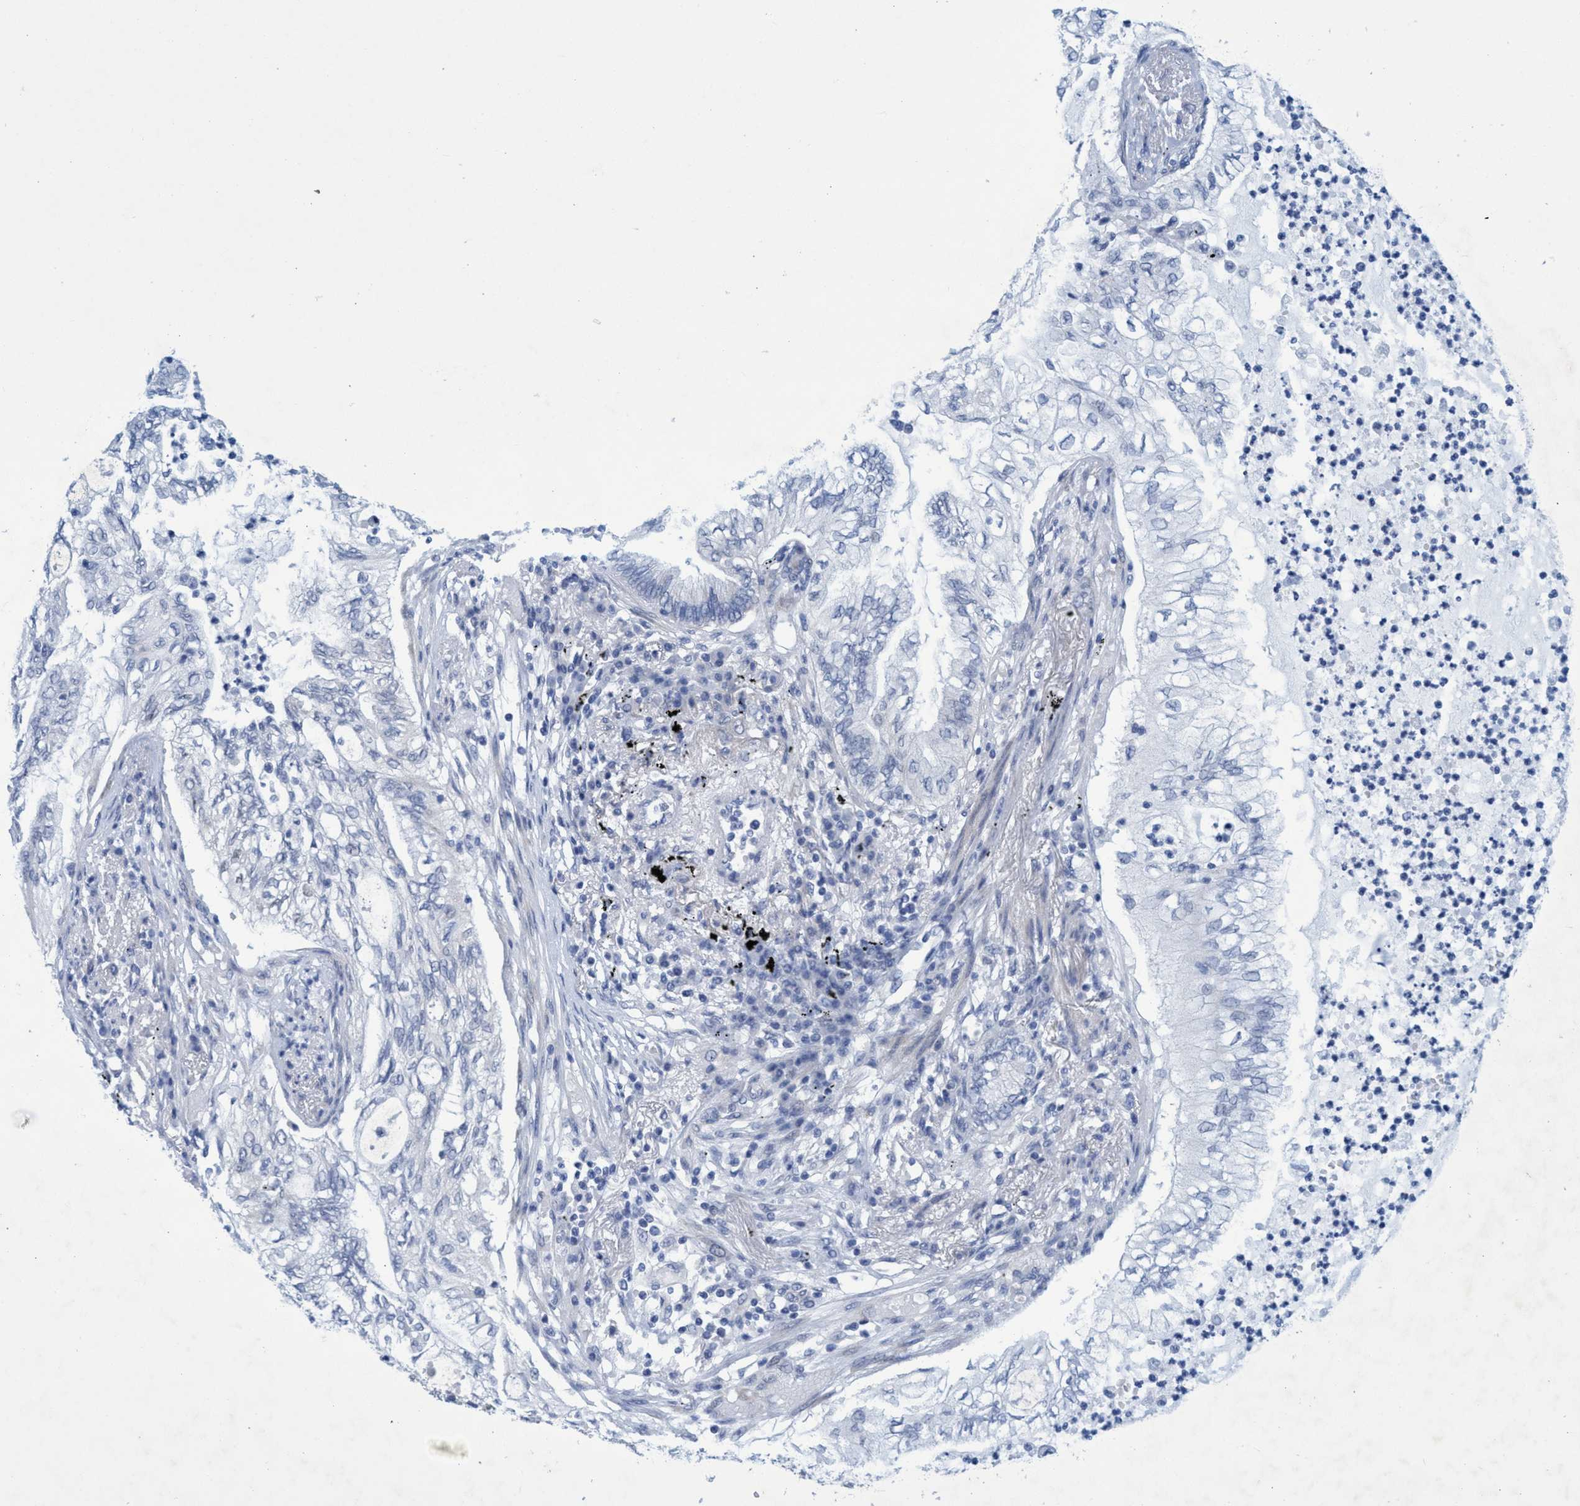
{"staining": {"intensity": "negative", "quantity": "none", "location": "none"}, "tissue": "lung cancer", "cell_type": "Tumor cells", "image_type": "cancer", "snomed": [{"axis": "morphology", "description": "Normal tissue, NOS"}, {"axis": "morphology", "description": "Adenocarcinoma, NOS"}, {"axis": "topography", "description": "Bronchus"}, {"axis": "topography", "description": "Lung"}], "caption": "IHC image of neoplastic tissue: human lung cancer (adenocarcinoma) stained with DAB (3,3'-diaminobenzidine) demonstrates no significant protein staining in tumor cells.", "gene": "R3HCC1", "patient": {"sex": "female", "age": 70}}